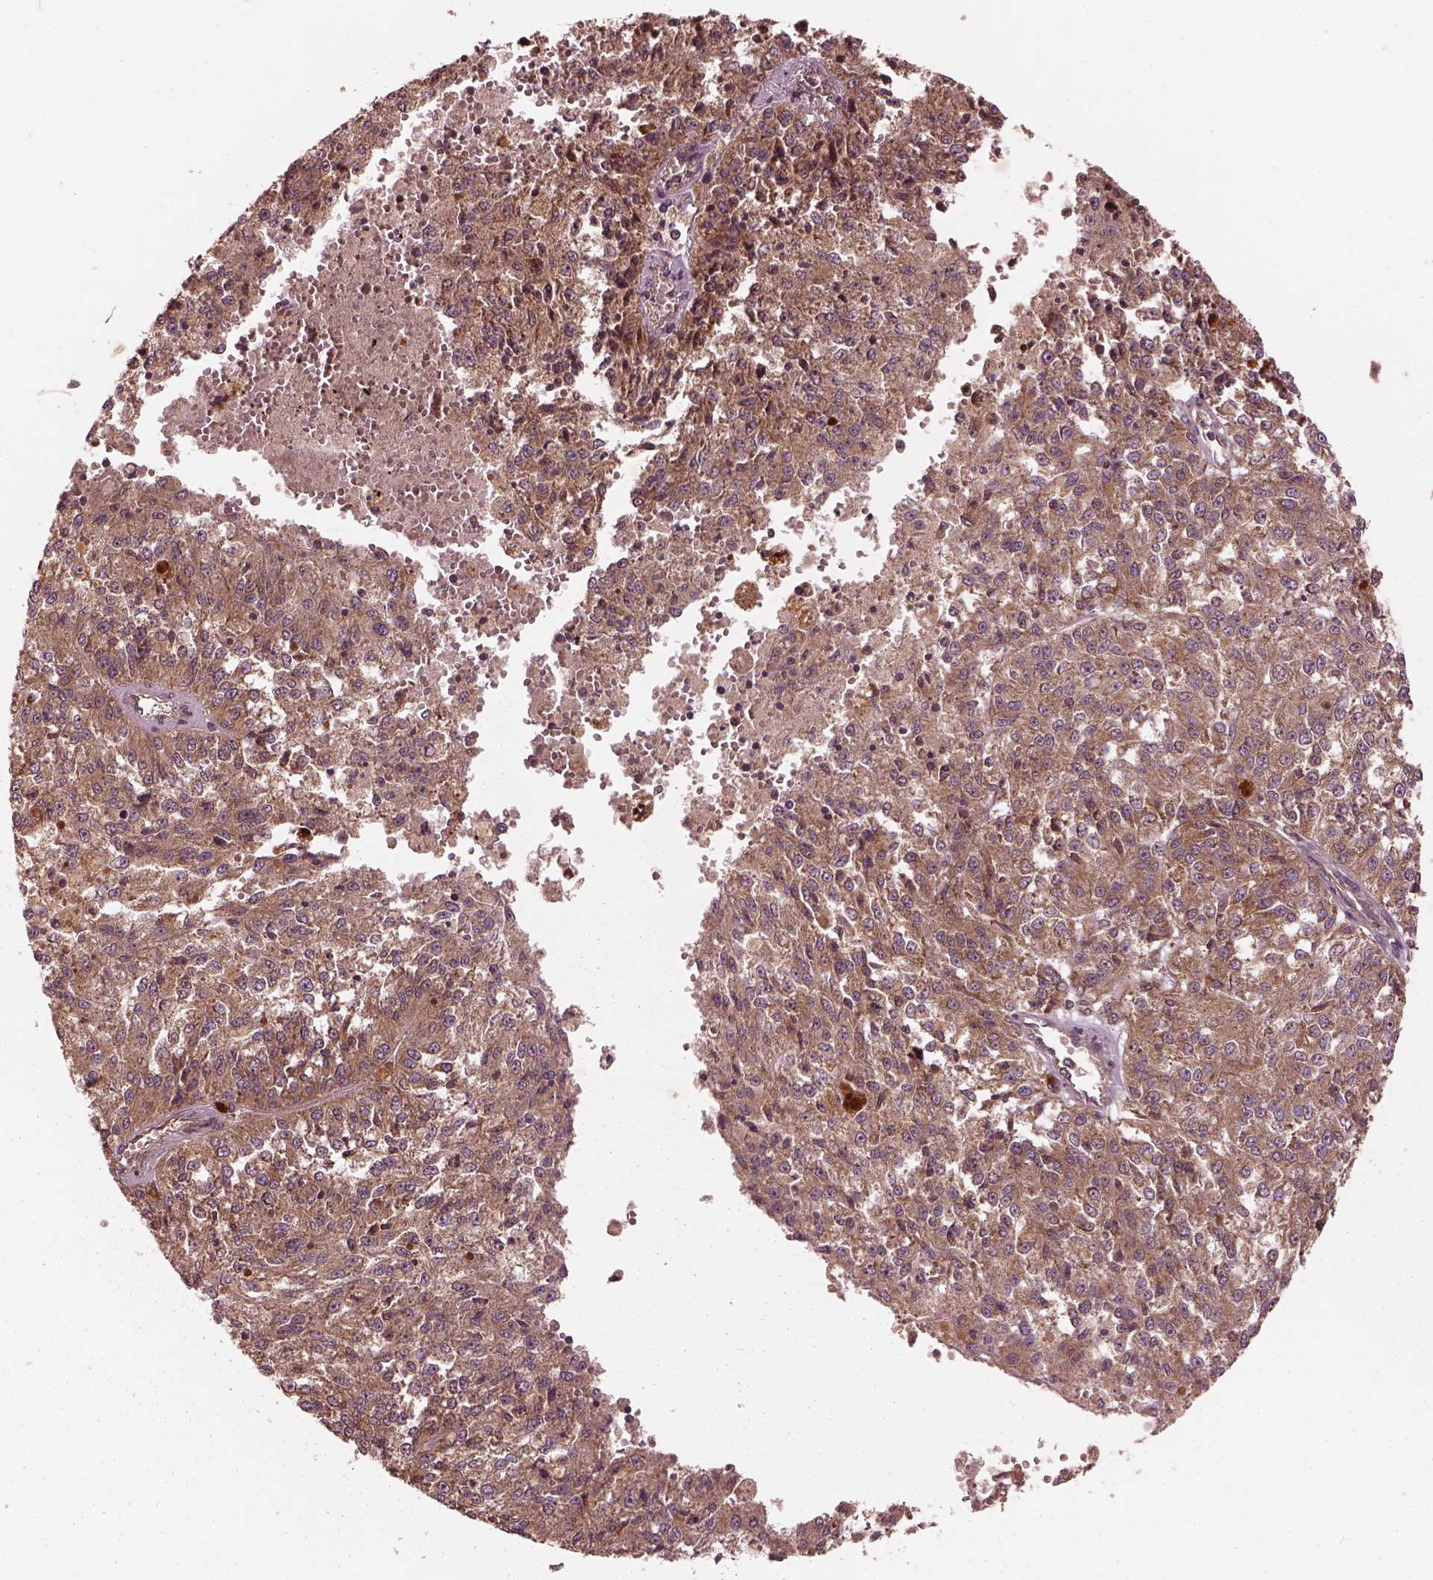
{"staining": {"intensity": "moderate", "quantity": ">75%", "location": "cytoplasmic/membranous"}, "tissue": "melanoma", "cell_type": "Tumor cells", "image_type": "cancer", "snomed": [{"axis": "morphology", "description": "Malignant melanoma, Metastatic site"}, {"axis": "topography", "description": "Lymph node"}], "caption": "Immunohistochemical staining of human malignant melanoma (metastatic site) exhibits medium levels of moderate cytoplasmic/membranous protein expression in approximately >75% of tumor cells. The protein is shown in brown color, while the nuclei are stained blue.", "gene": "PIK3R2", "patient": {"sex": "female", "age": 64}}